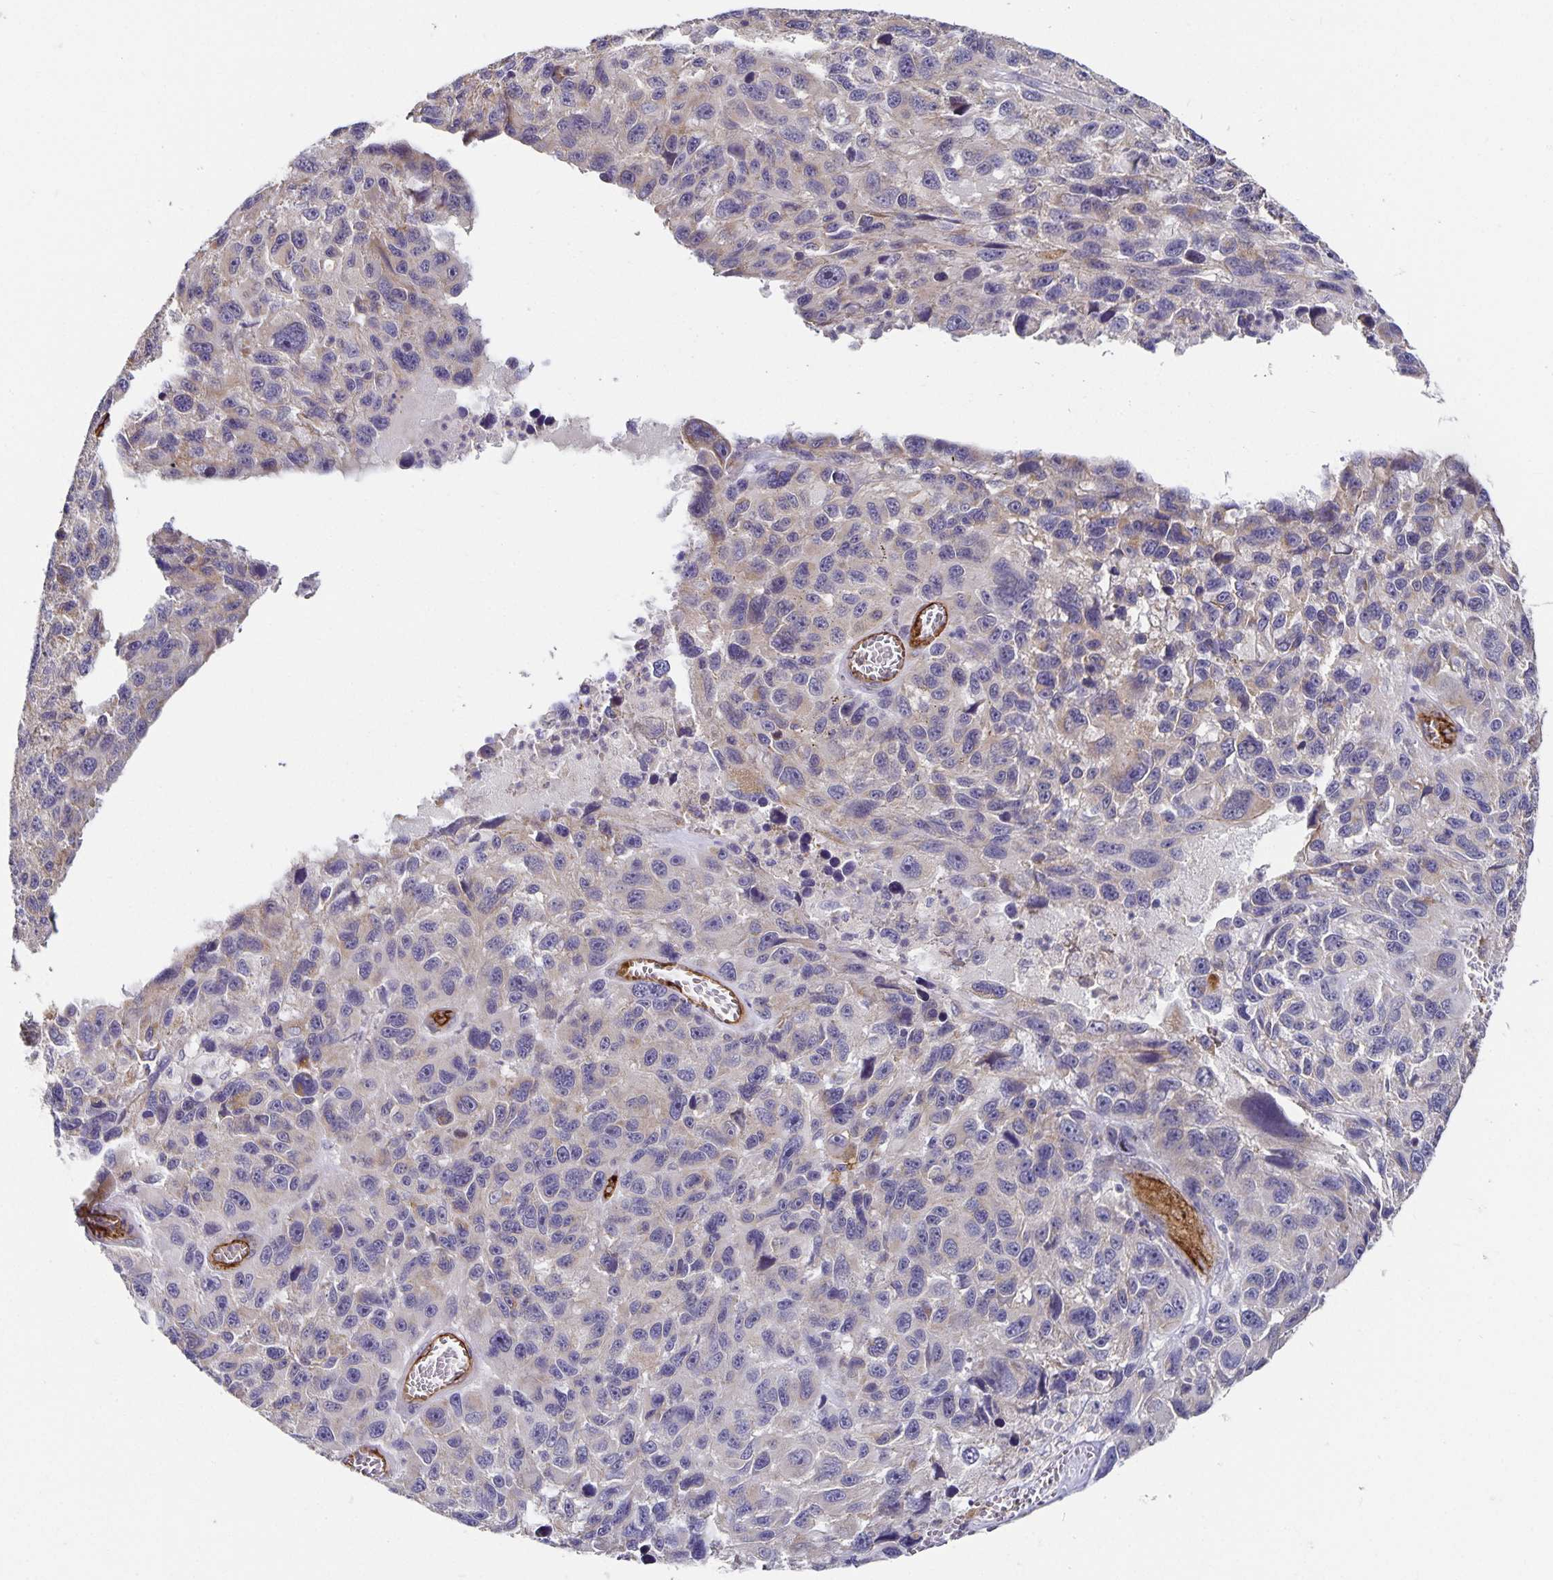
{"staining": {"intensity": "negative", "quantity": "none", "location": "none"}, "tissue": "melanoma", "cell_type": "Tumor cells", "image_type": "cancer", "snomed": [{"axis": "morphology", "description": "Malignant melanoma, NOS"}, {"axis": "topography", "description": "Skin"}], "caption": "Immunohistochemical staining of melanoma reveals no significant expression in tumor cells.", "gene": "PODXL", "patient": {"sex": "male", "age": 53}}